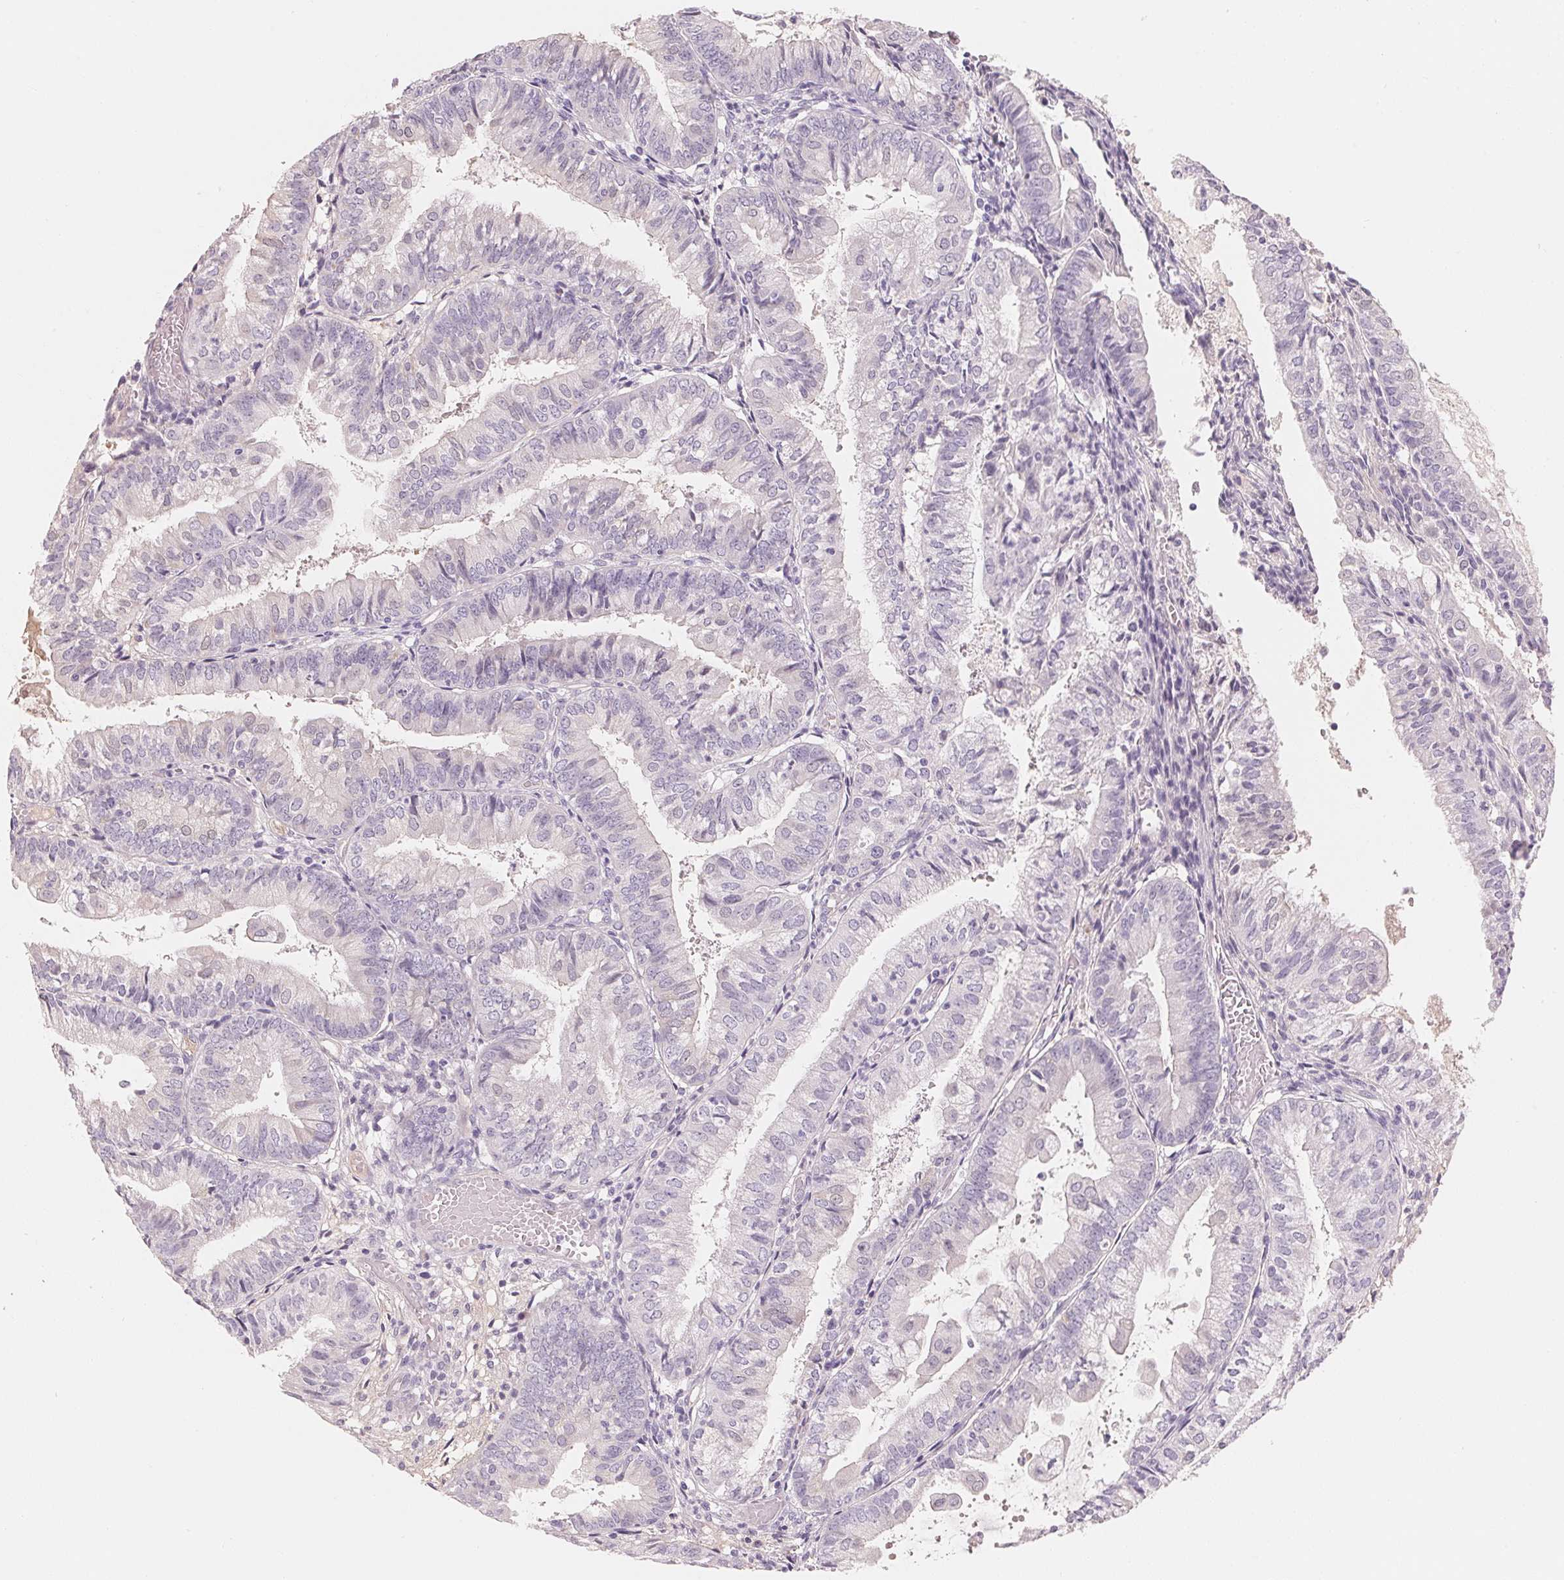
{"staining": {"intensity": "negative", "quantity": "none", "location": "none"}, "tissue": "endometrial cancer", "cell_type": "Tumor cells", "image_type": "cancer", "snomed": [{"axis": "morphology", "description": "Adenocarcinoma, NOS"}, {"axis": "topography", "description": "Endometrium"}], "caption": "Tumor cells show no significant expression in endometrial cancer.", "gene": "CFHR2", "patient": {"sex": "female", "age": 55}}